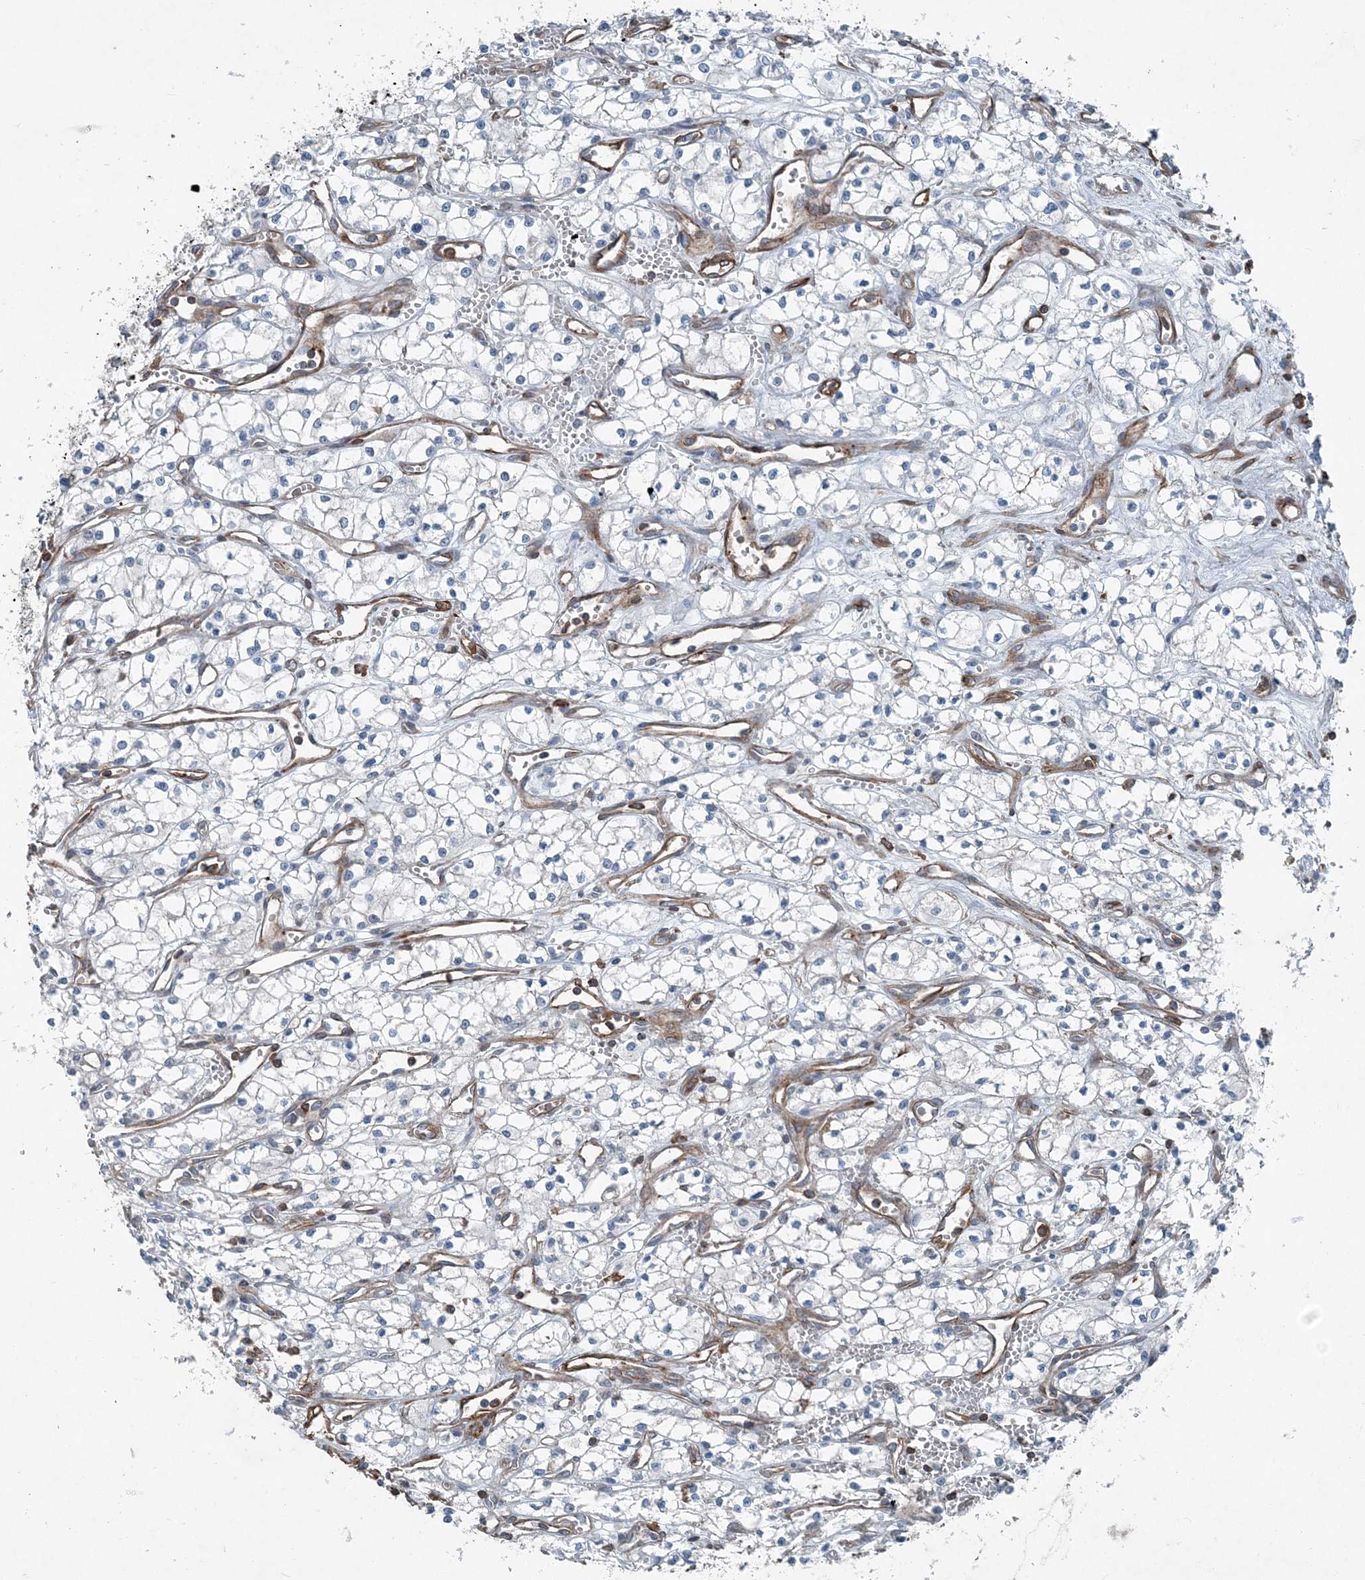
{"staining": {"intensity": "negative", "quantity": "none", "location": "none"}, "tissue": "renal cancer", "cell_type": "Tumor cells", "image_type": "cancer", "snomed": [{"axis": "morphology", "description": "Adenocarcinoma, NOS"}, {"axis": "topography", "description": "Kidney"}], "caption": "High power microscopy micrograph of an immunohistochemistry (IHC) micrograph of adenocarcinoma (renal), revealing no significant expression in tumor cells.", "gene": "DGUOK", "patient": {"sex": "male", "age": 59}}